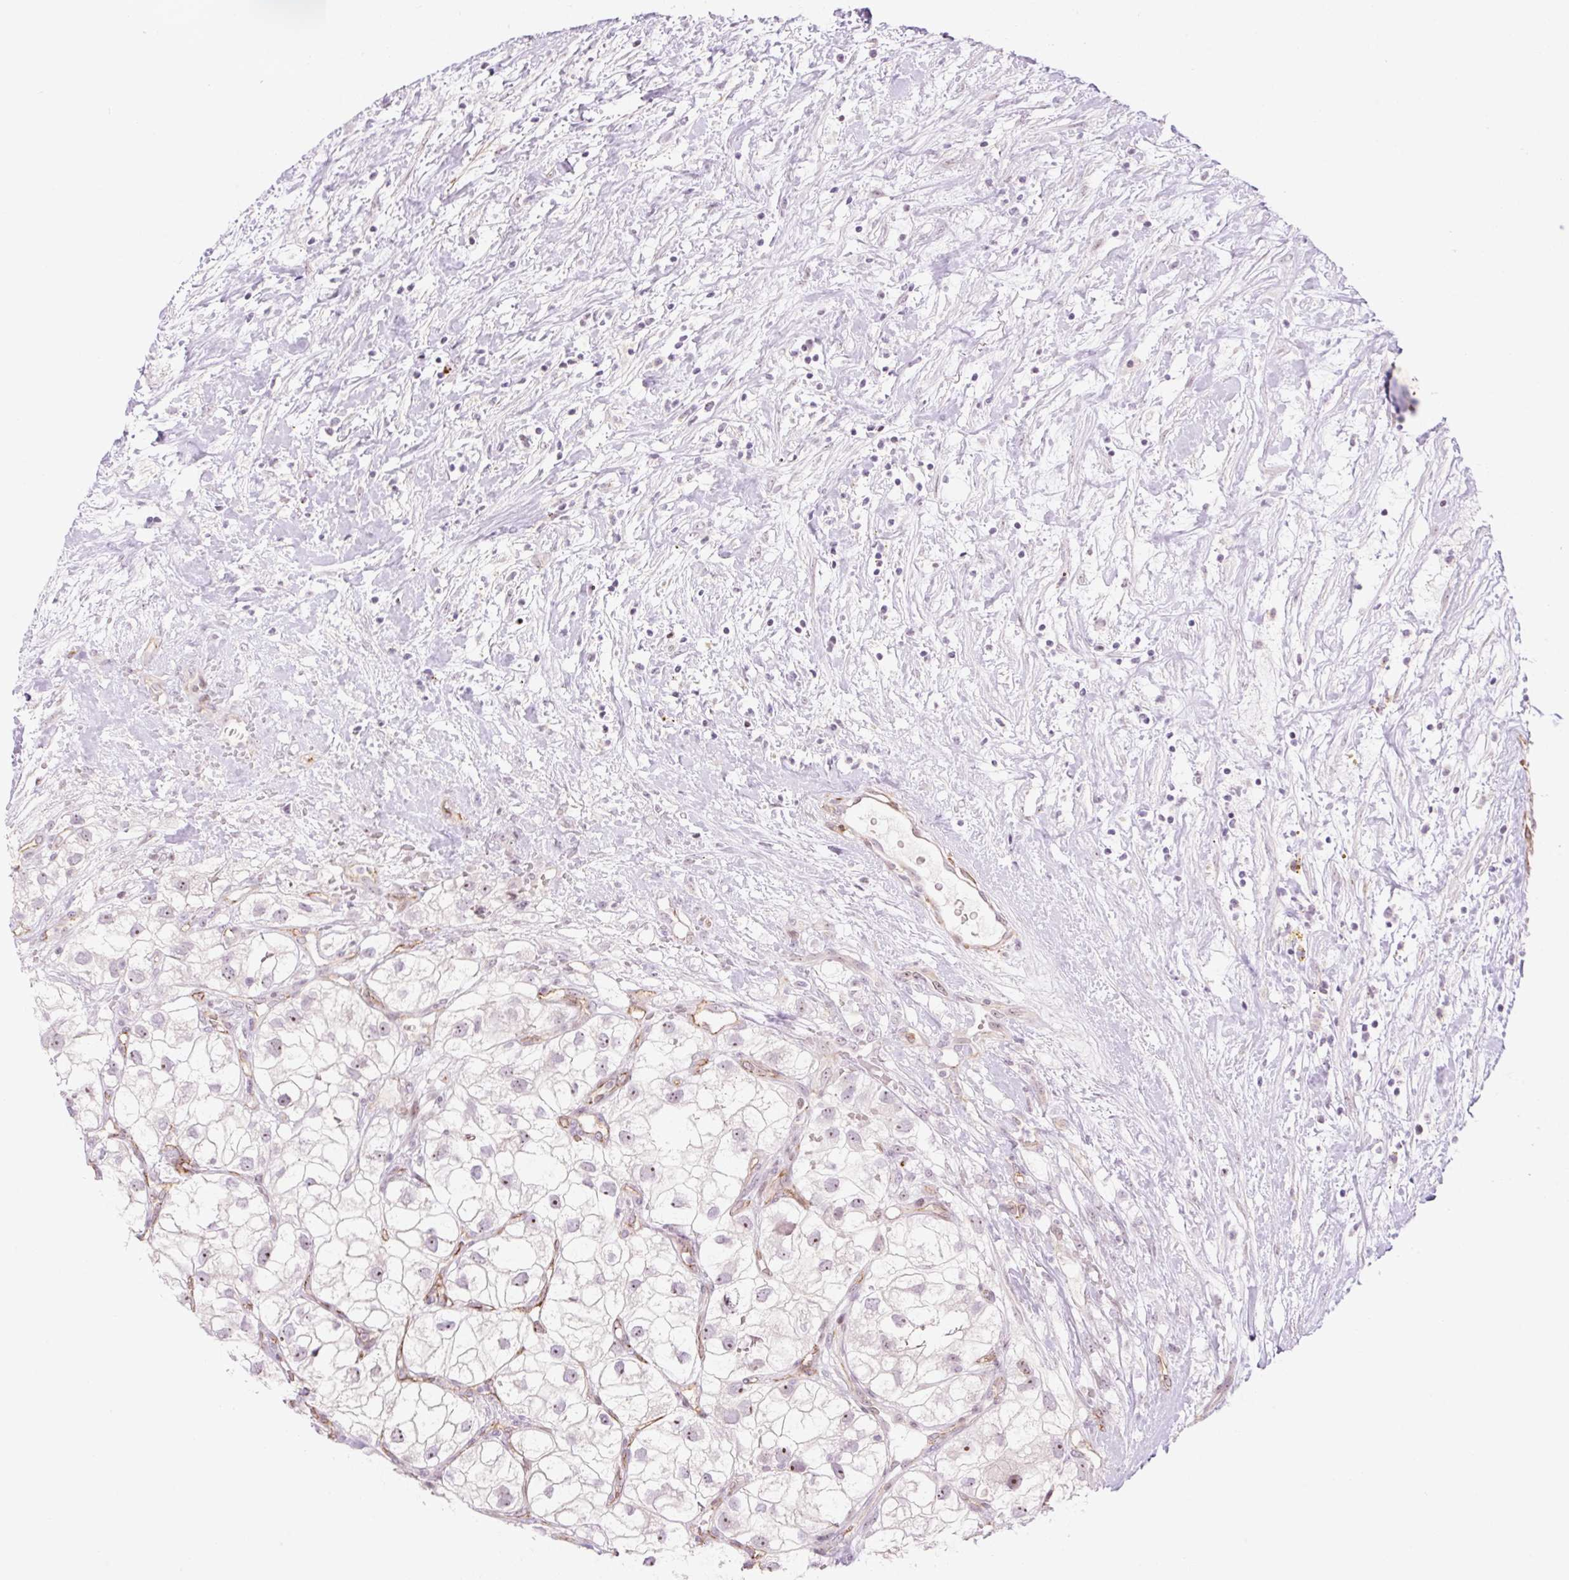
{"staining": {"intensity": "weak", "quantity": "25%-75%", "location": "nuclear"}, "tissue": "renal cancer", "cell_type": "Tumor cells", "image_type": "cancer", "snomed": [{"axis": "morphology", "description": "Adenocarcinoma, NOS"}, {"axis": "topography", "description": "Kidney"}], "caption": "Immunohistochemistry photomicrograph of human renal adenocarcinoma stained for a protein (brown), which shows low levels of weak nuclear expression in about 25%-75% of tumor cells.", "gene": "ZNF417", "patient": {"sex": "male", "age": 59}}